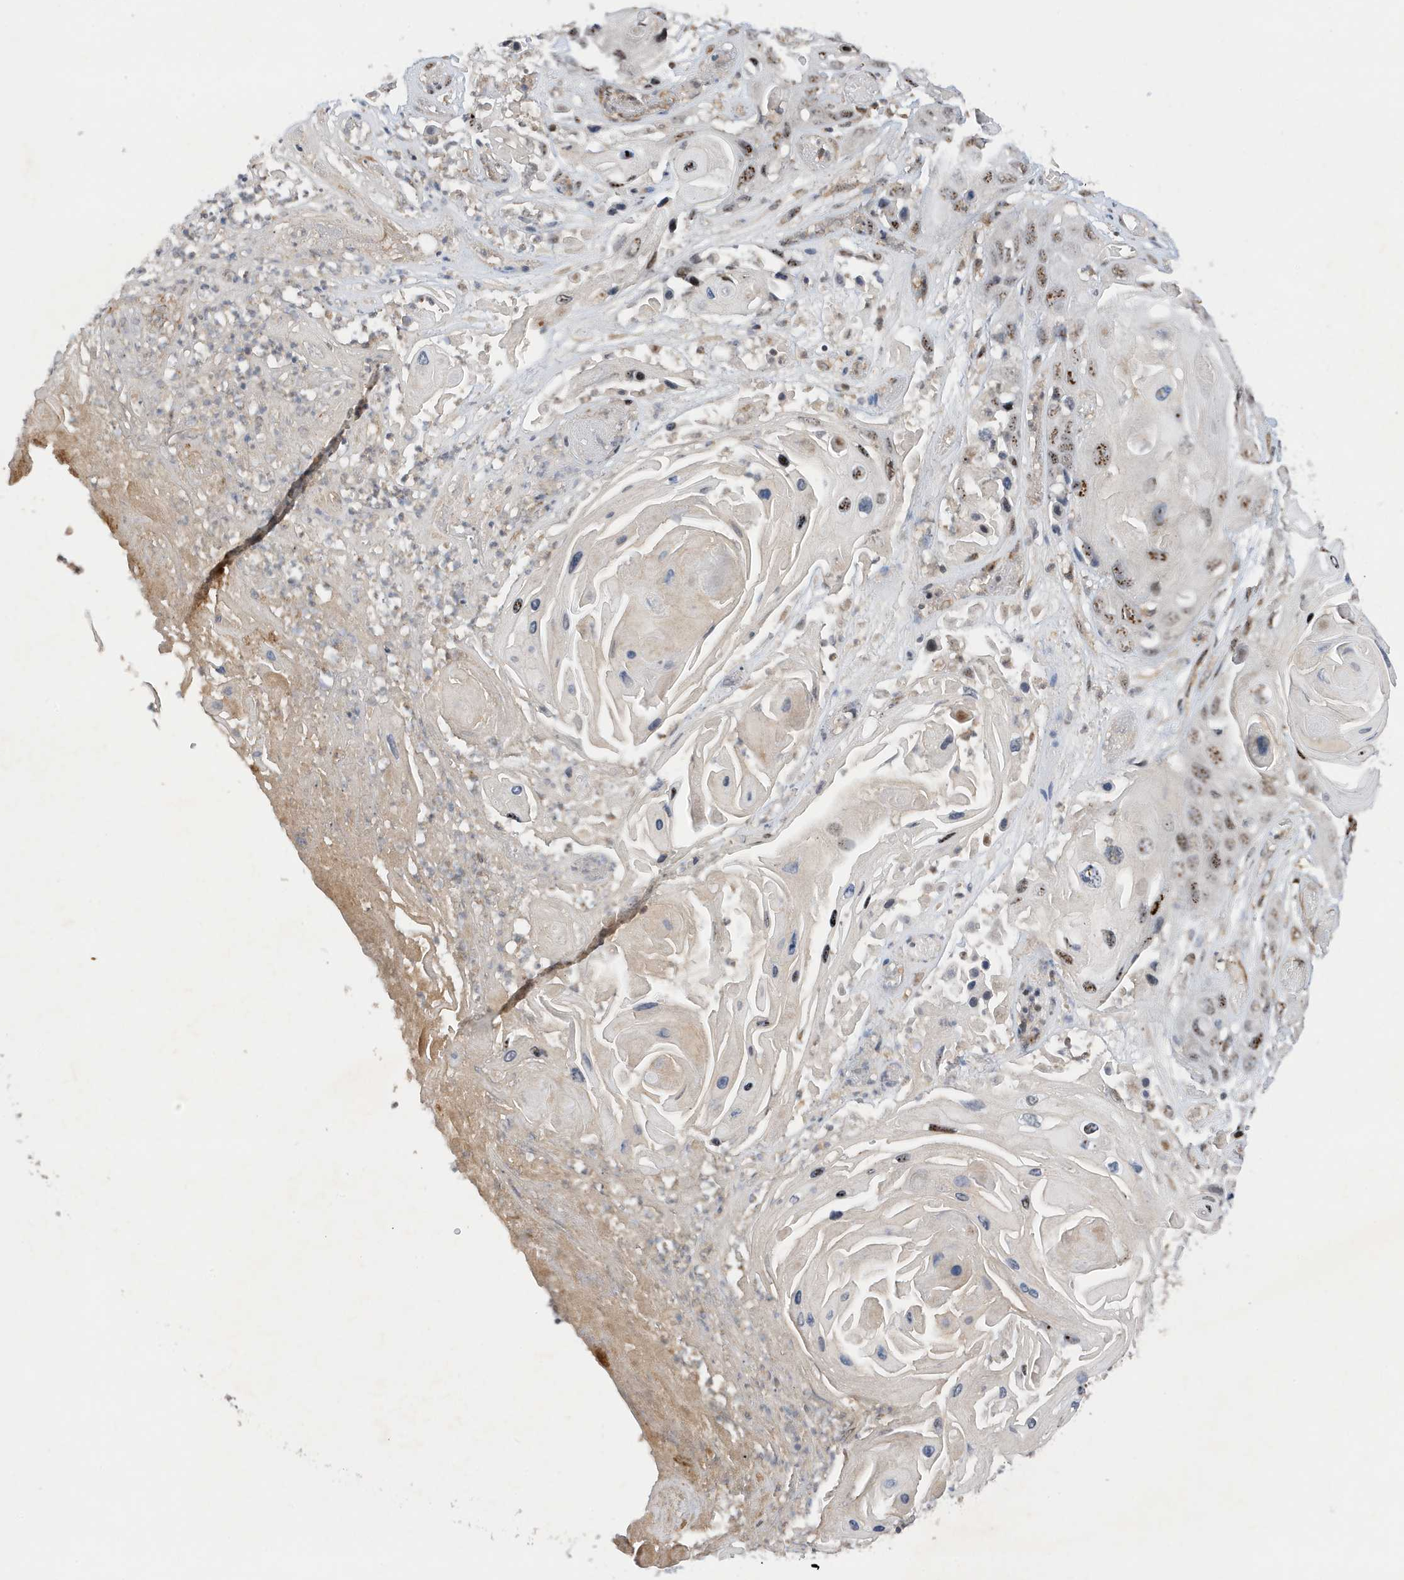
{"staining": {"intensity": "moderate", "quantity": "25%-75%", "location": "nuclear"}, "tissue": "skin cancer", "cell_type": "Tumor cells", "image_type": "cancer", "snomed": [{"axis": "morphology", "description": "Squamous cell carcinoma, NOS"}, {"axis": "topography", "description": "Skin"}], "caption": "The immunohistochemical stain shows moderate nuclear staining in tumor cells of squamous cell carcinoma (skin) tissue.", "gene": "MAST3", "patient": {"sex": "male", "age": 55}}